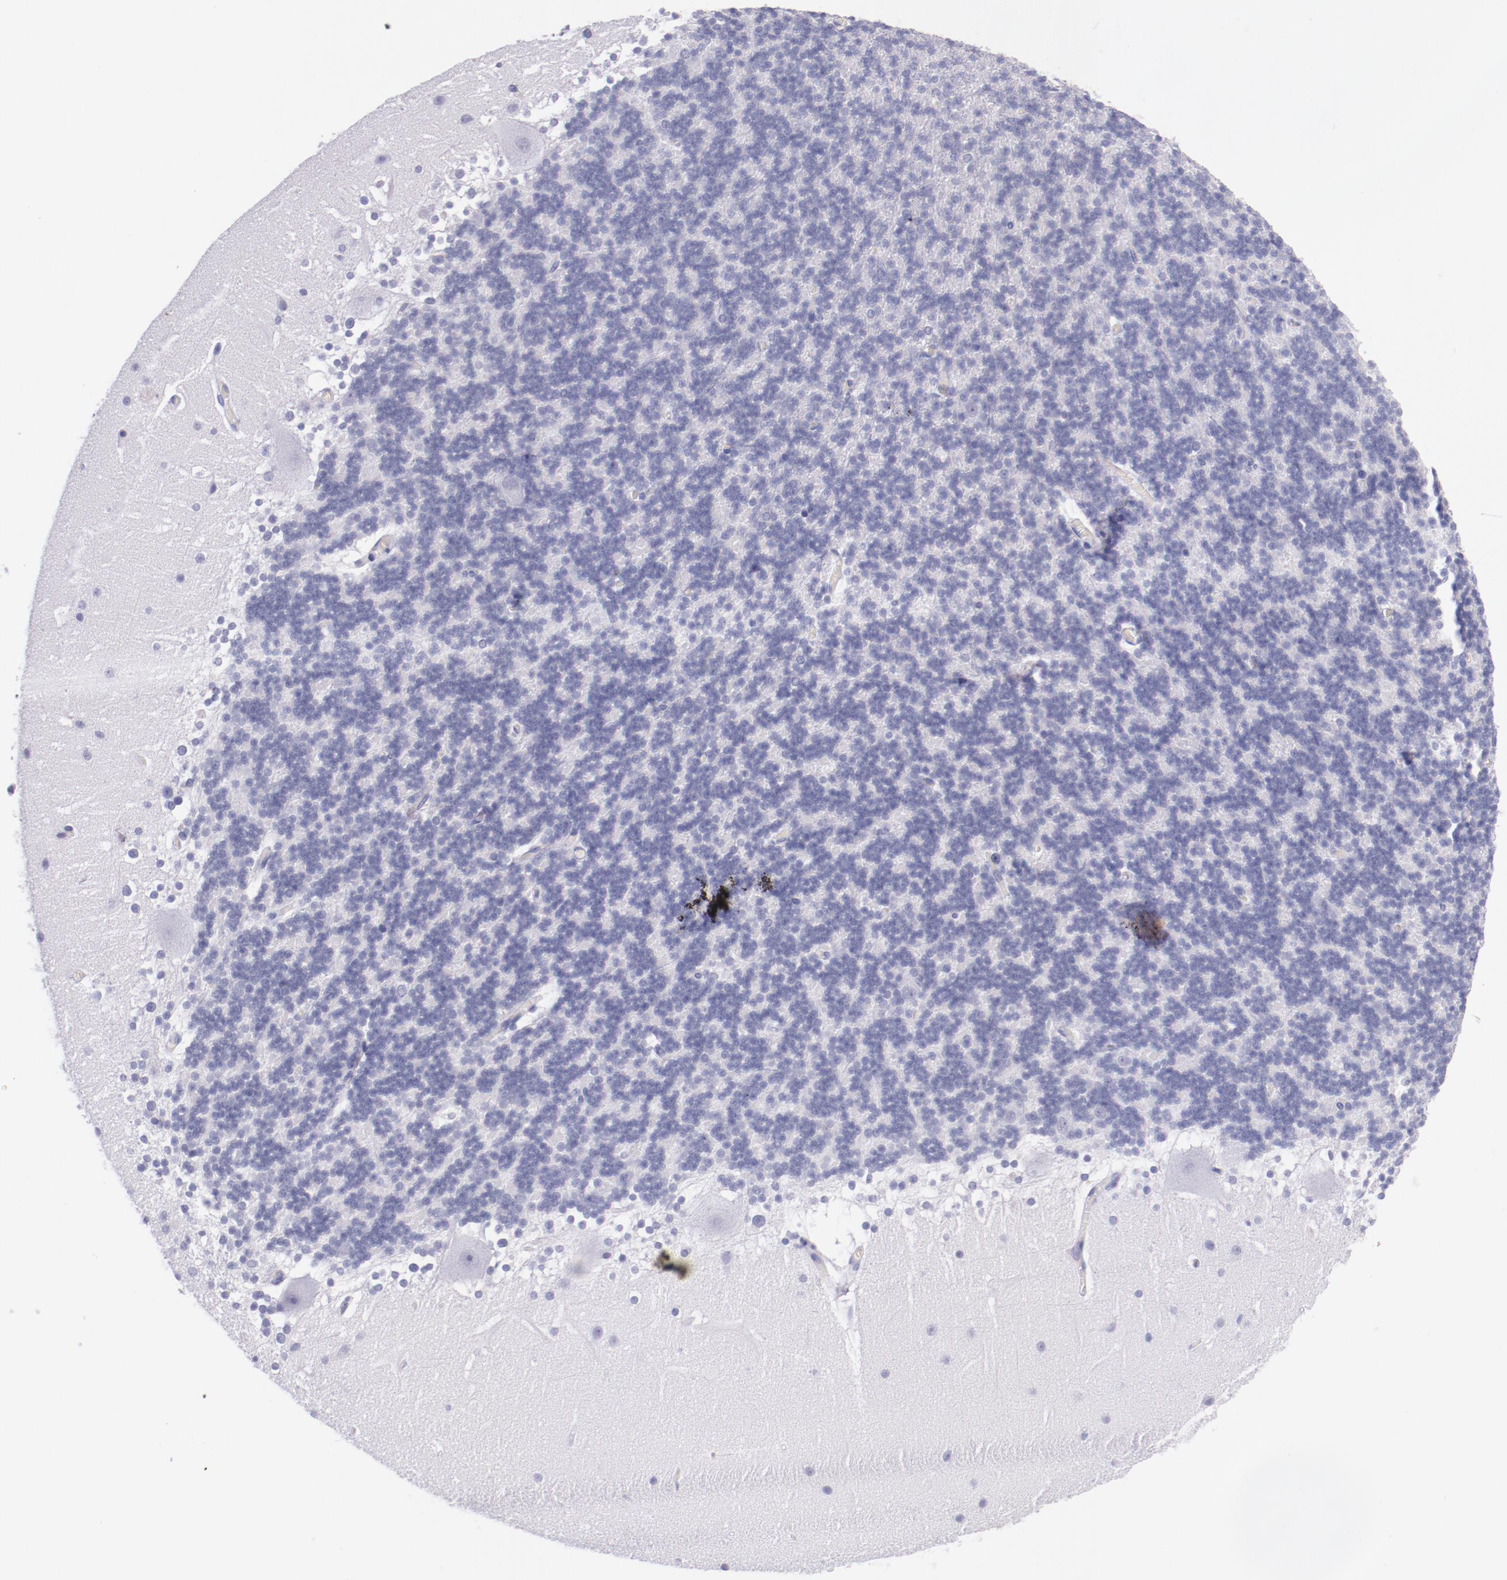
{"staining": {"intensity": "negative", "quantity": "none", "location": "none"}, "tissue": "cerebellum", "cell_type": "Cells in granular layer", "image_type": "normal", "snomed": [{"axis": "morphology", "description": "Normal tissue, NOS"}, {"axis": "topography", "description": "Cerebellum"}], "caption": "An IHC image of benign cerebellum is shown. There is no staining in cells in granular layer of cerebellum. The staining is performed using DAB (3,3'-diaminobenzidine) brown chromogen with nuclei counter-stained in using hematoxylin.", "gene": "IRF4", "patient": {"sex": "female", "age": 19}}